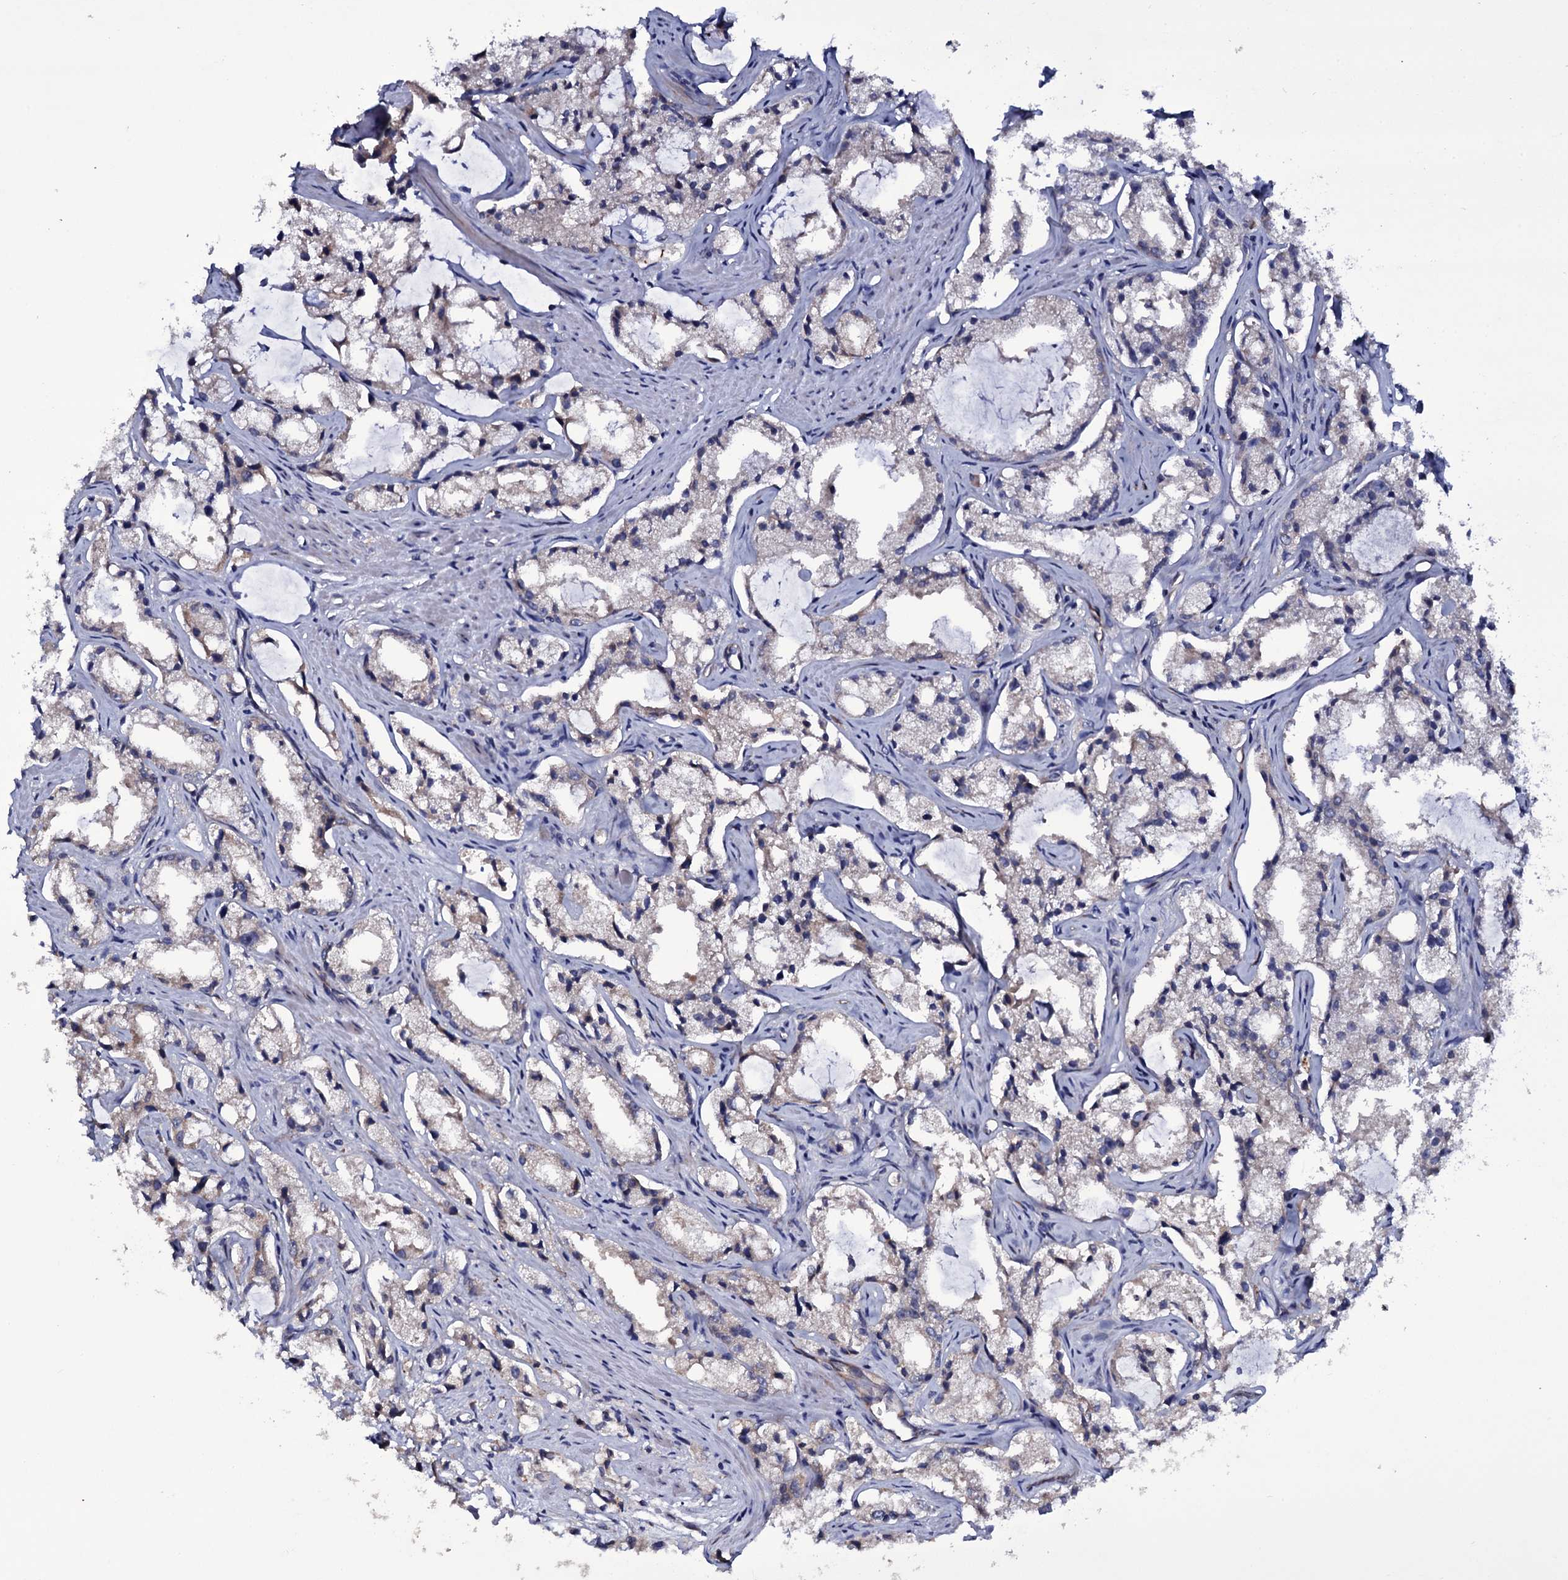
{"staining": {"intensity": "weak", "quantity": "<25%", "location": "cytoplasmic/membranous"}, "tissue": "prostate cancer", "cell_type": "Tumor cells", "image_type": "cancer", "snomed": [{"axis": "morphology", "description": "Adenocarcinoma, High grade"}, {"axis": "topography", "description": "Prostate"}], "caption": "IHC of human prostate cancer (adenocarcinoma (high-grade)) shows no expression in tumor cells.", "gene": "BCL2L14", "patient": {"sex": "male", "age": 66}}